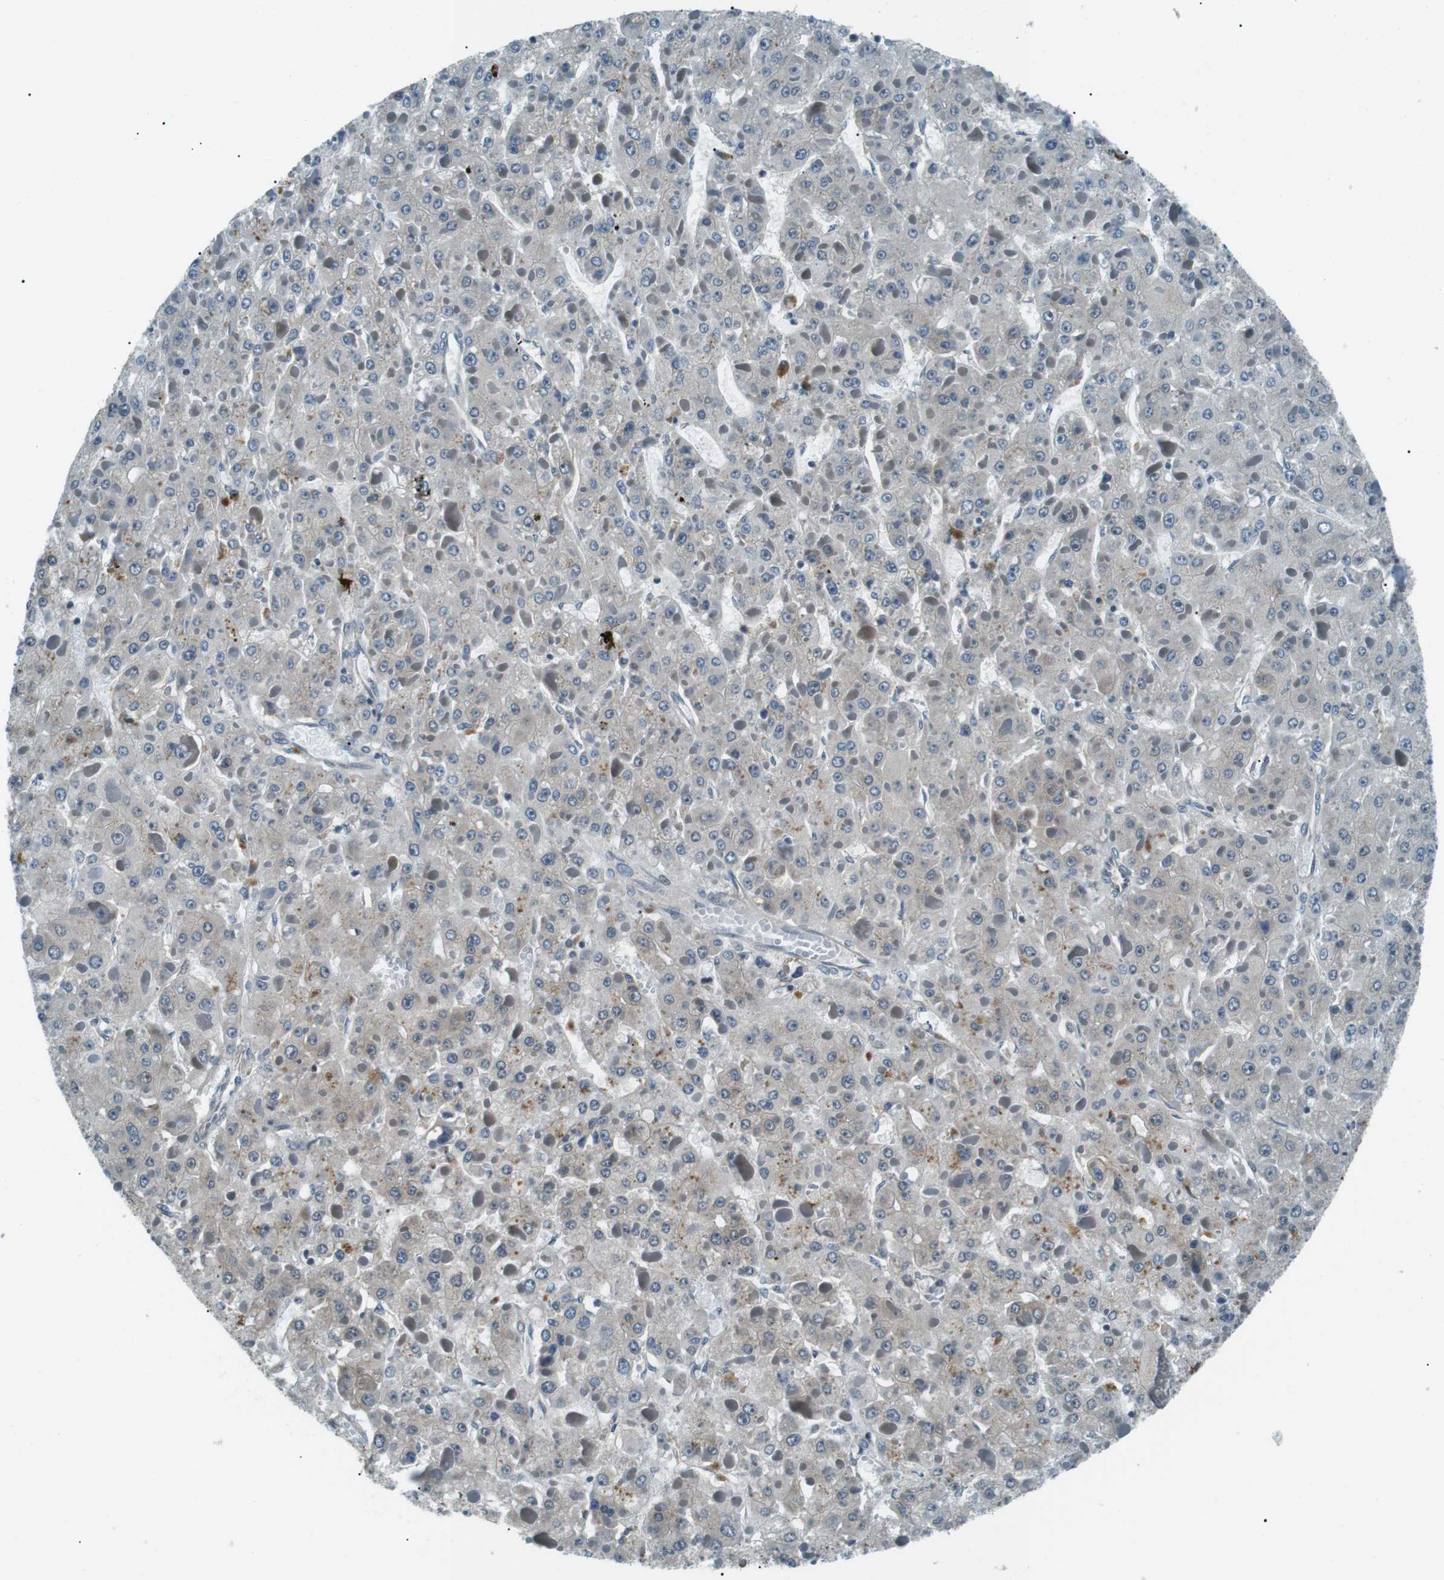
{"staining": {"intensity": "weak", "quantity": ">75%", "location": "cytoplasmic/membranous"}, "tissue": "liver cancer", "cell_type": "Tumor cells", "image_type": "cancer", "snomed": [{"axis": "morphology", "description": "Carcinoma, Hepatocellular, NOS"}, {"axis": "topography", "description": "Liver"}], "caption": "There is low levels of weak cytoplasmic/membranous staining in tumor cells of liver cancer, as demonstrated by immunohistochemical staining (brown color).", "gene": "TMEM74", "patient": {"sex": "female", "age": 73}}